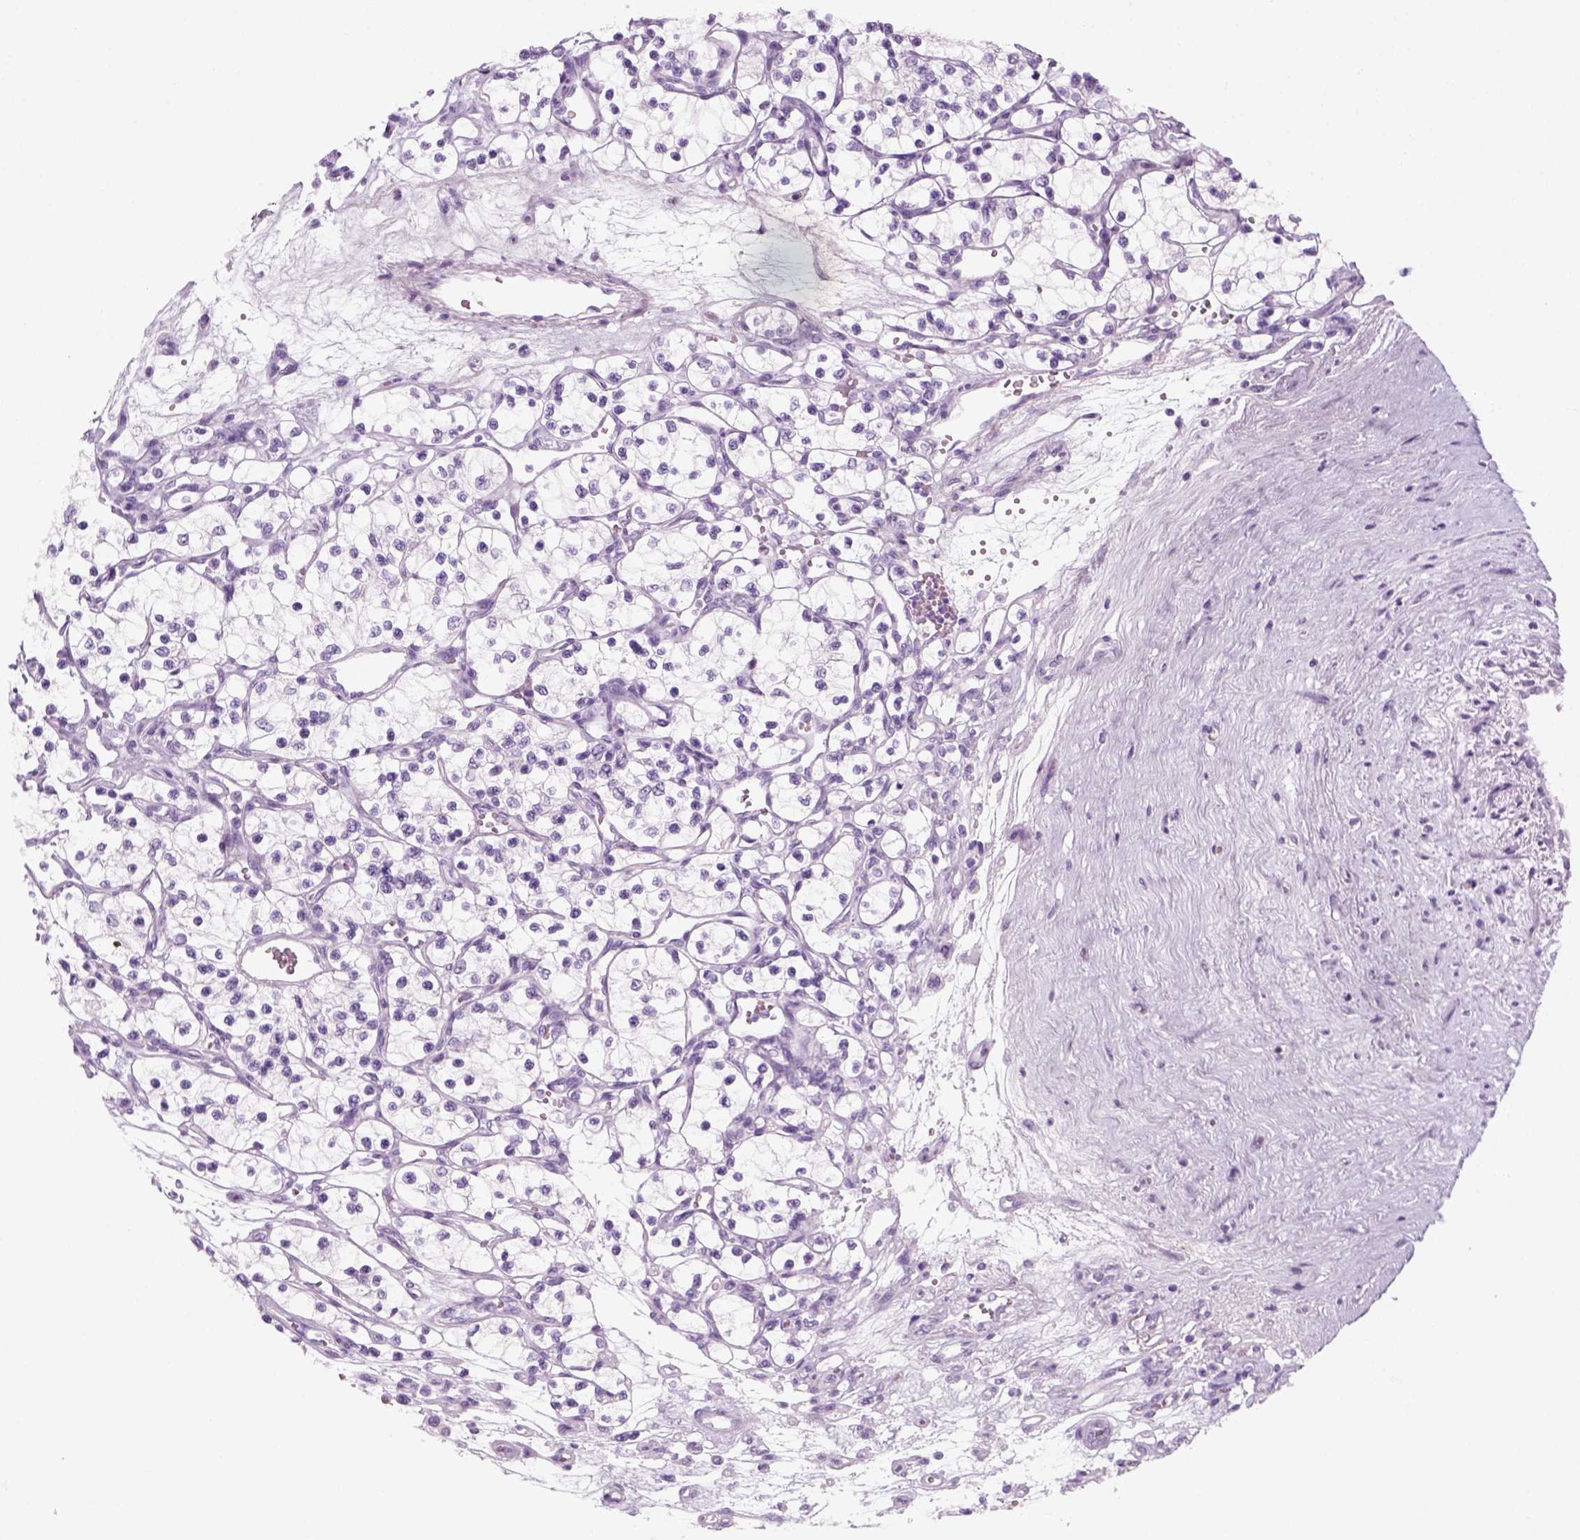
{"staining": {"intensity": "negative", "quantity": "none", "location": "none"}, "tissue": "renal cancer", "cell_type": "Tumor cells", "image_type": "cancer", "snomed": [{"axis": "morphology", "description": "Adenocarcinoma, NOS"}, {"axis": "topography", "description": "Kidney"}], "caption": "This is an immunohistochemistry image of adenocarcinoma (renal). There is no staining in tumor cells.", "gene": "KRTAP11-1", "patient": {"sex": "female", "age": 69}}